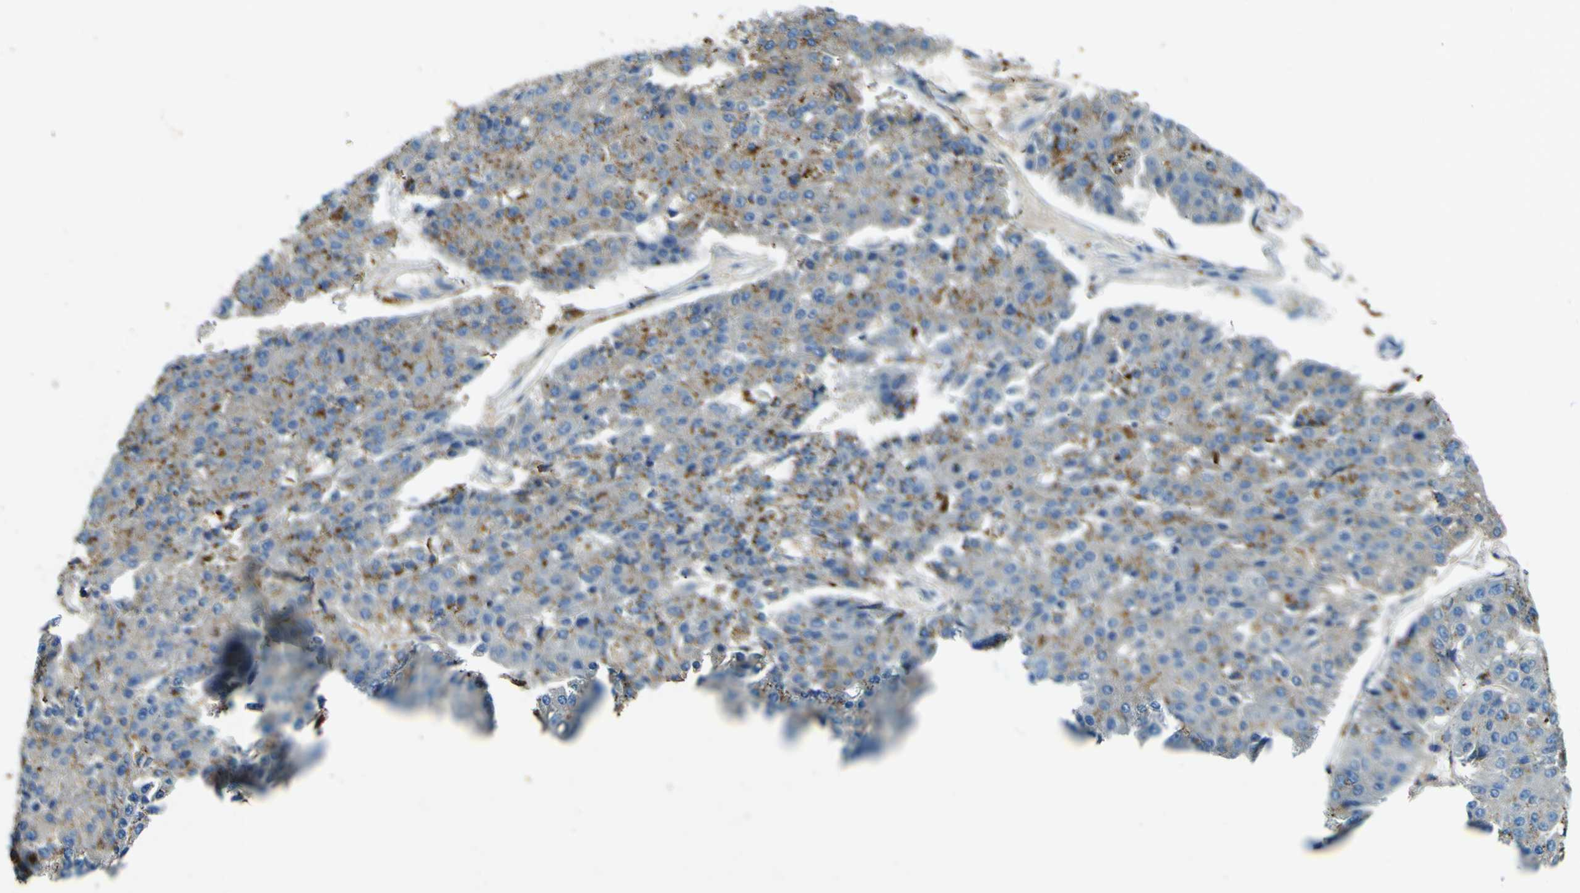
{"staining": {"intensity": "moderate", "quantity": "25%-75%", "location": "cytoplasmic/membranous"}, "tissue": "pancreatic cancer", "cell_type": "Tumor cells", "image_type": "cancer", "snomed": [{"axis": "morphology", "description": "Adenocarcinoma, NOS"}, {"axis": "topography", "description": "Pancreas"}], "caption": "Immunohistochemistry (IHC) micrograph of neoplastic tissue: pancreatic cancer stained using IHC exhibits medium levels of moderate protein expression localized specifically in the cytoplasmic/membranous of tumor cells, appearing as a cytoplasmic/membranous brown color.", "gene": "PDE9A", "patient": {"sex": "male", "age": 50}}